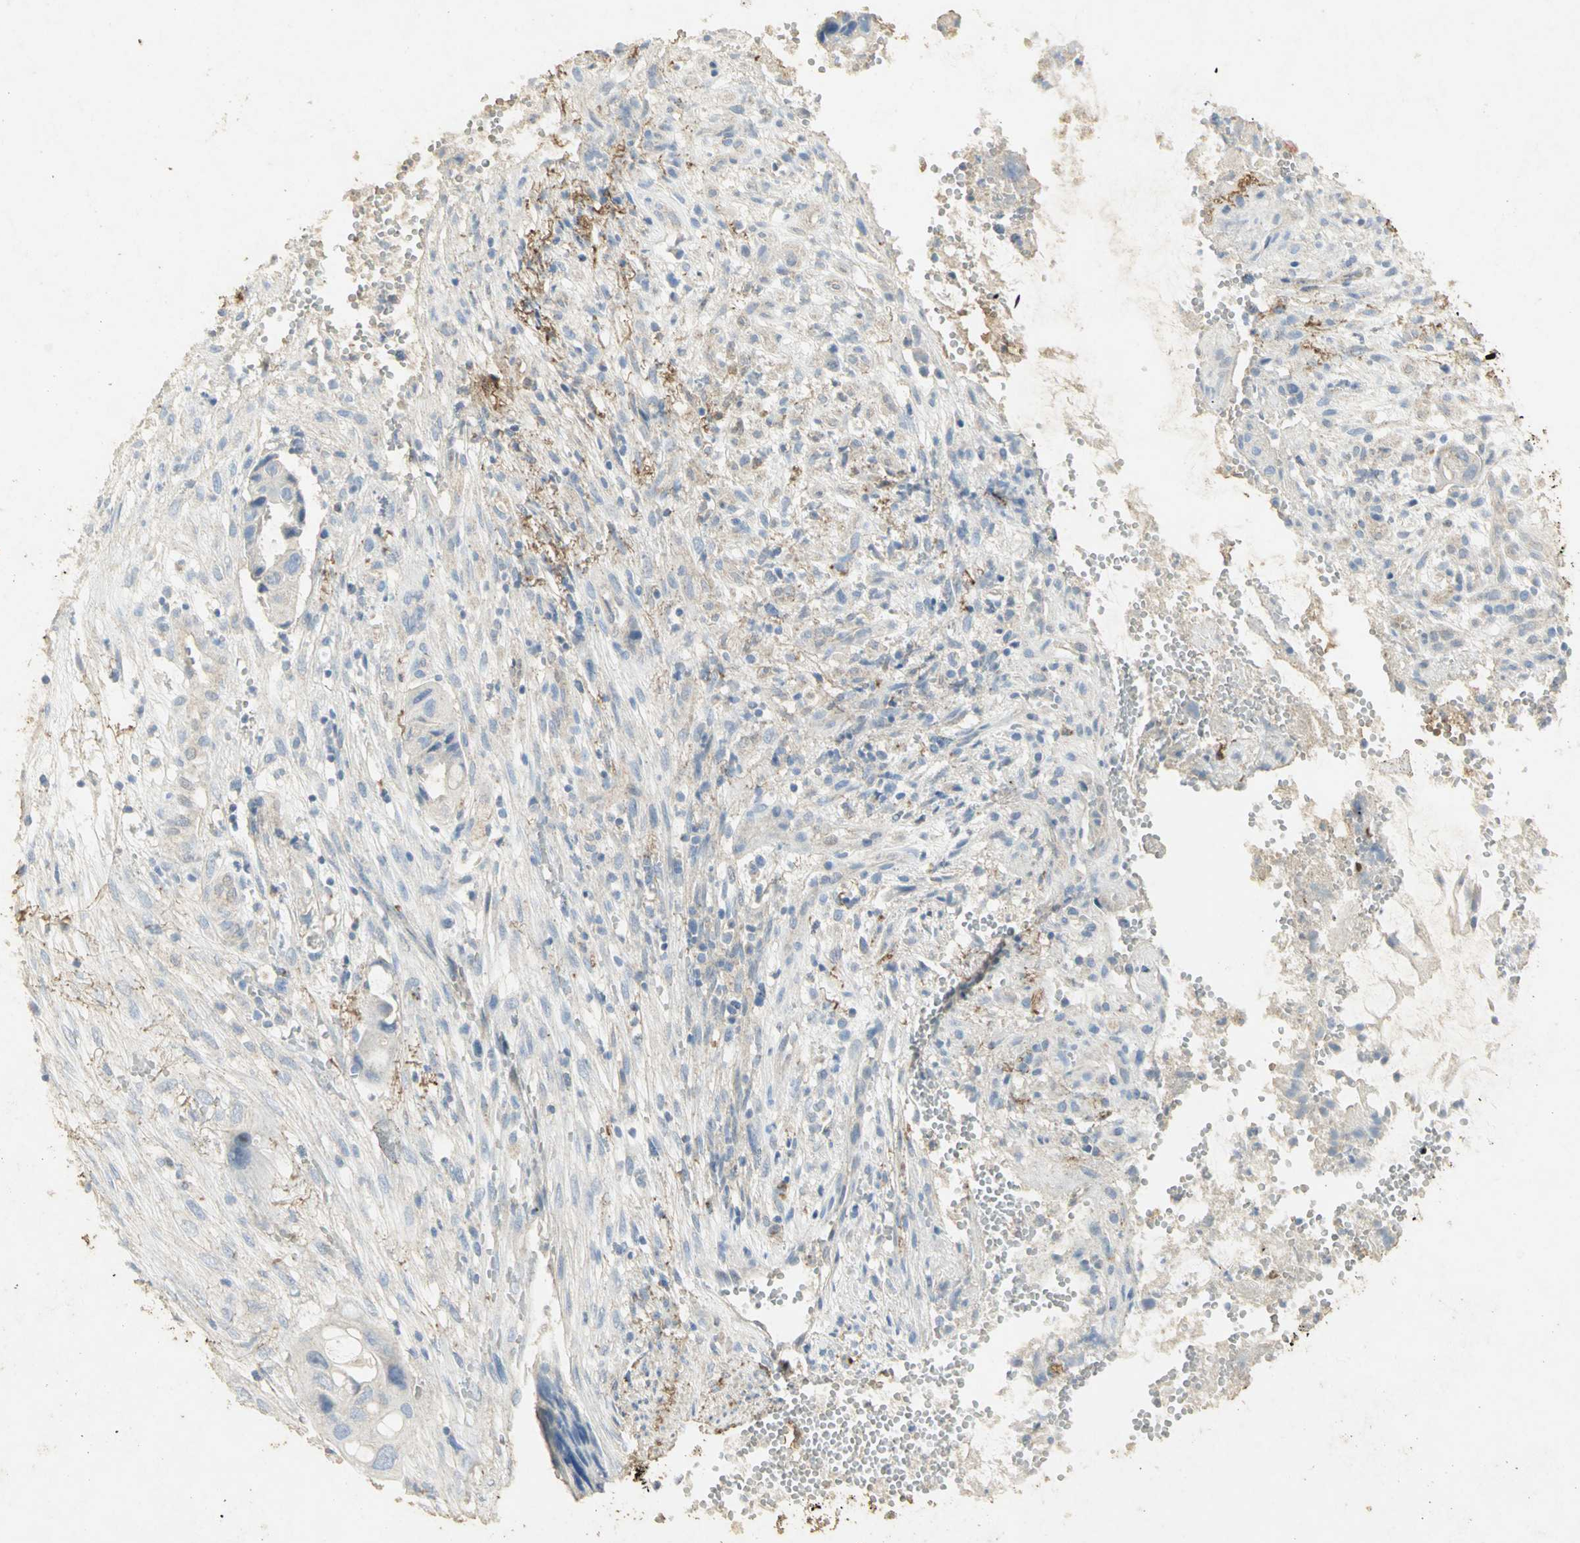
{"staining": {"intensity": "negative", "quantity": "none", "location": "none"}, "tissue": "colorectal cancer", "cell_type": "Tumor cells", "image_type": "cancer", "snomed": [{"axis": "morphology", "description": "Adenocarcinoma, NOS"}, {"axis": "topography", "description": "Colon"}], "caption": "Colorectal adenocarcinoma was stained to show a protein in brown. There is no significant expression in tumor cells.", "gene": "ASB9", "patient": {"sex": "female", "age": 57}}